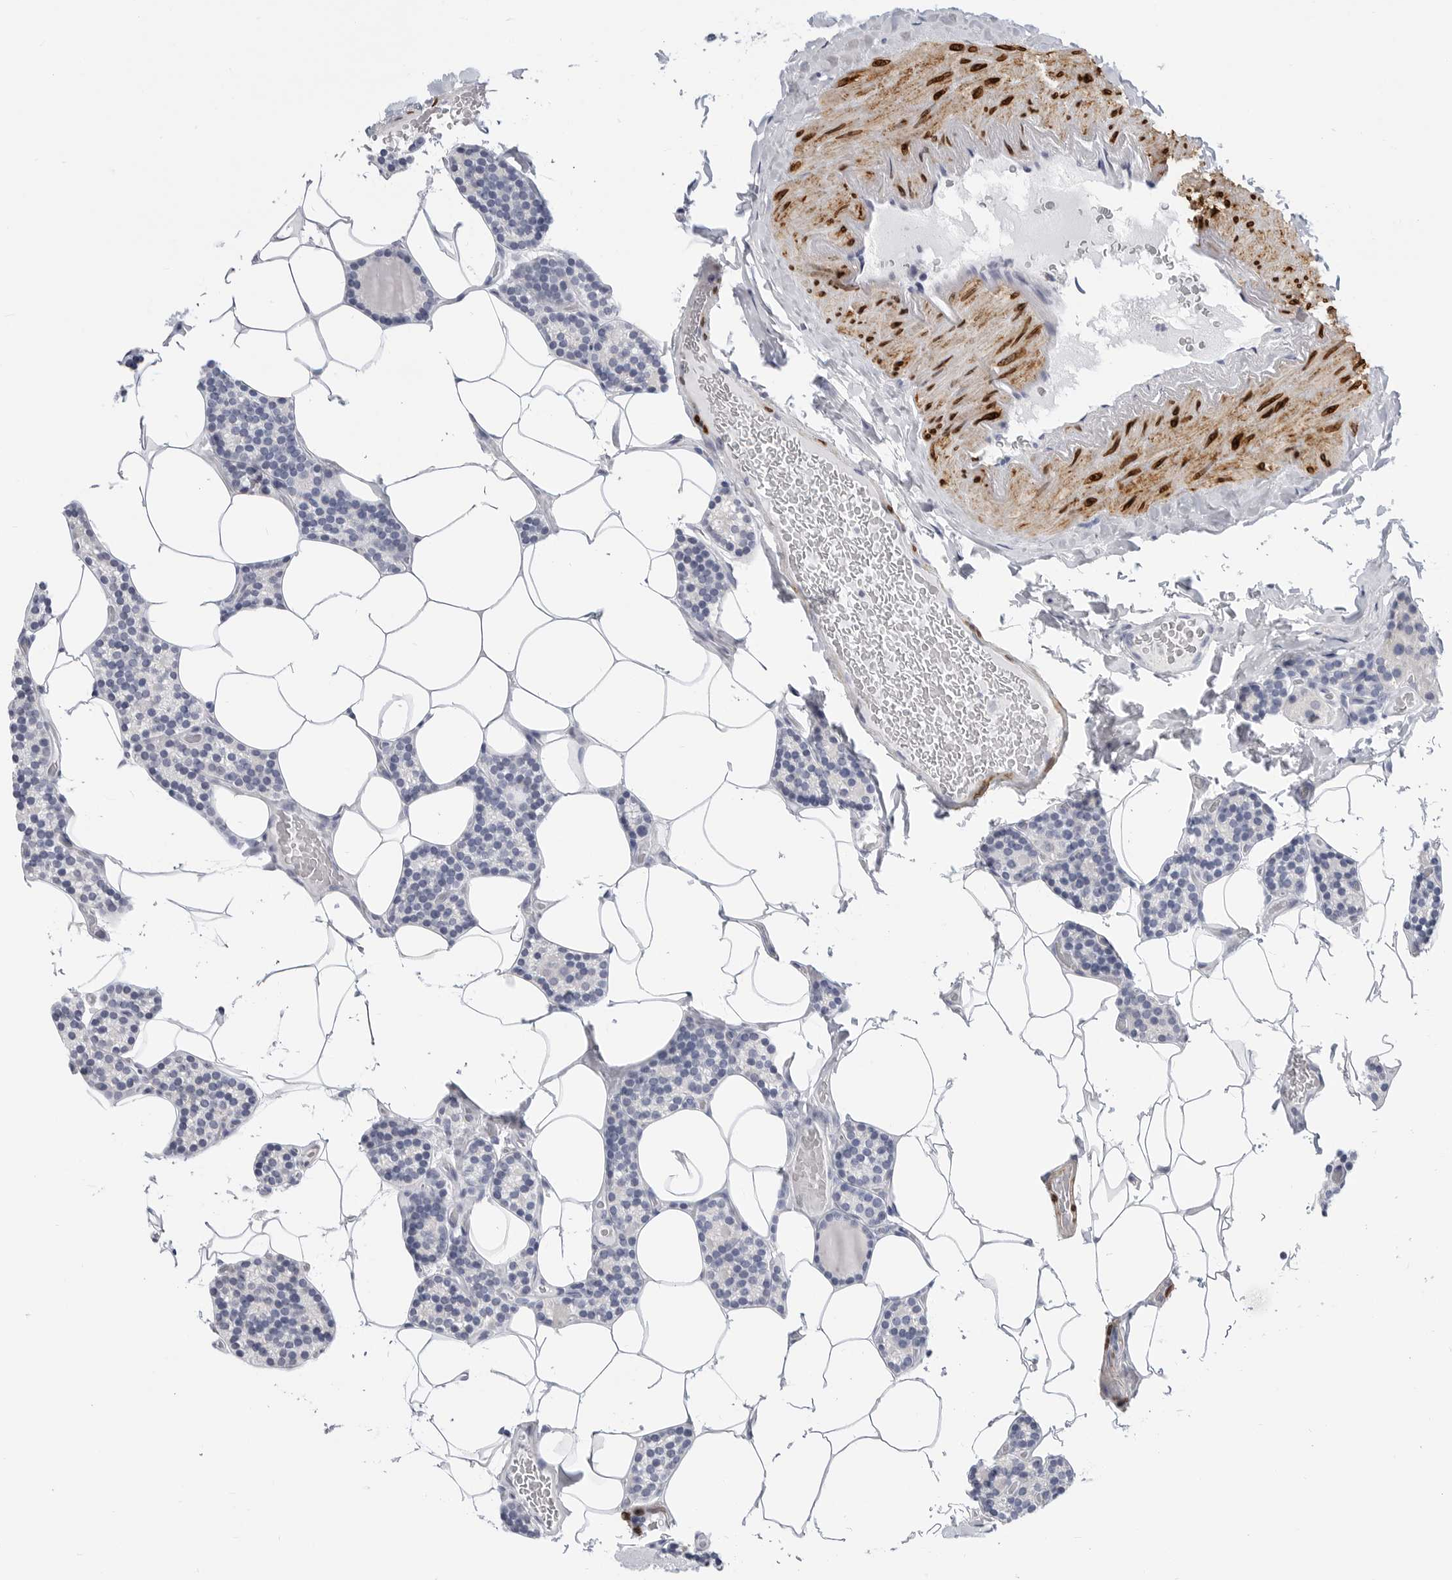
{"staining": {"intensity": "negative", "quantity": "none", "location": "none"}, "tissue": "parathyroid gland", "cell_type": "Glandular cells", "image_type": "normal", "snomed": [{"axis": "morphology", "description": "Normal tissue, NOS"}, {"axis": "topography", "description": "Parathyroid gland"}], "caption": "Micrograph shows no protein positivity in glandular cells of unremarkable parathyroid gland.", "gene": "PLN", "patient": {"sex": "male", "age": 52}}